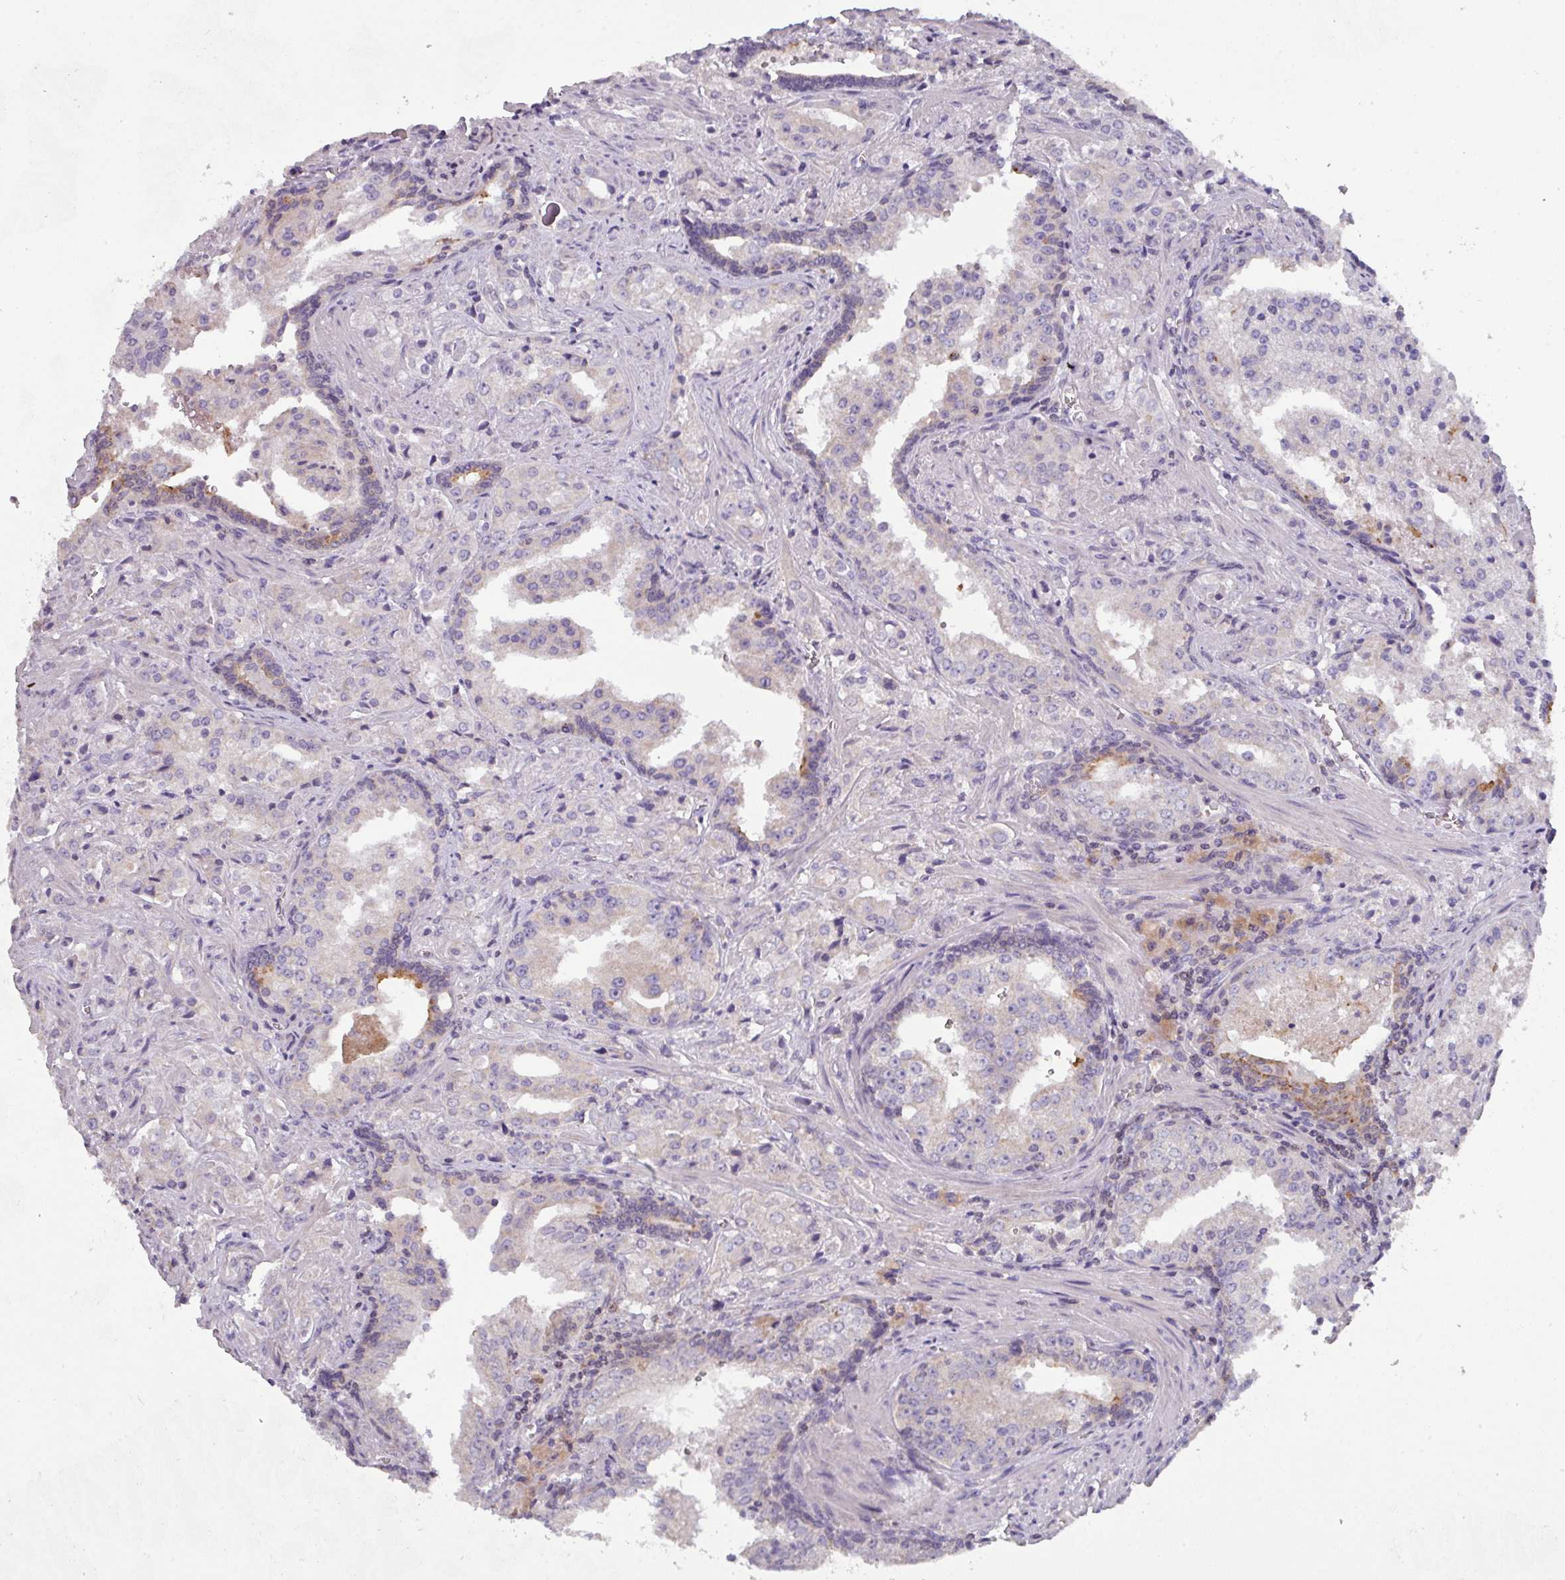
{"staining": {"intensity": "weak", "quantity": "<25%", "location": "cytoplasmic/membranous"}, "tissue": "prostate cancer", "cell_type": "Tumor cells", "image_type": "cancer", "snomed": [{"axis": "morphology", "description": "Adenocarcinoma, High grade"}, {"axis": "topography", "description": "Prostate"}], "caption": "DAB immunohistochemical staining of human prostate cancer (adenocarcinoma (high-grade)) exhibits no significant expression in tumor cells.", "gene": "DCAF12L2", "patient": {"sex": "male", "age": 68}}